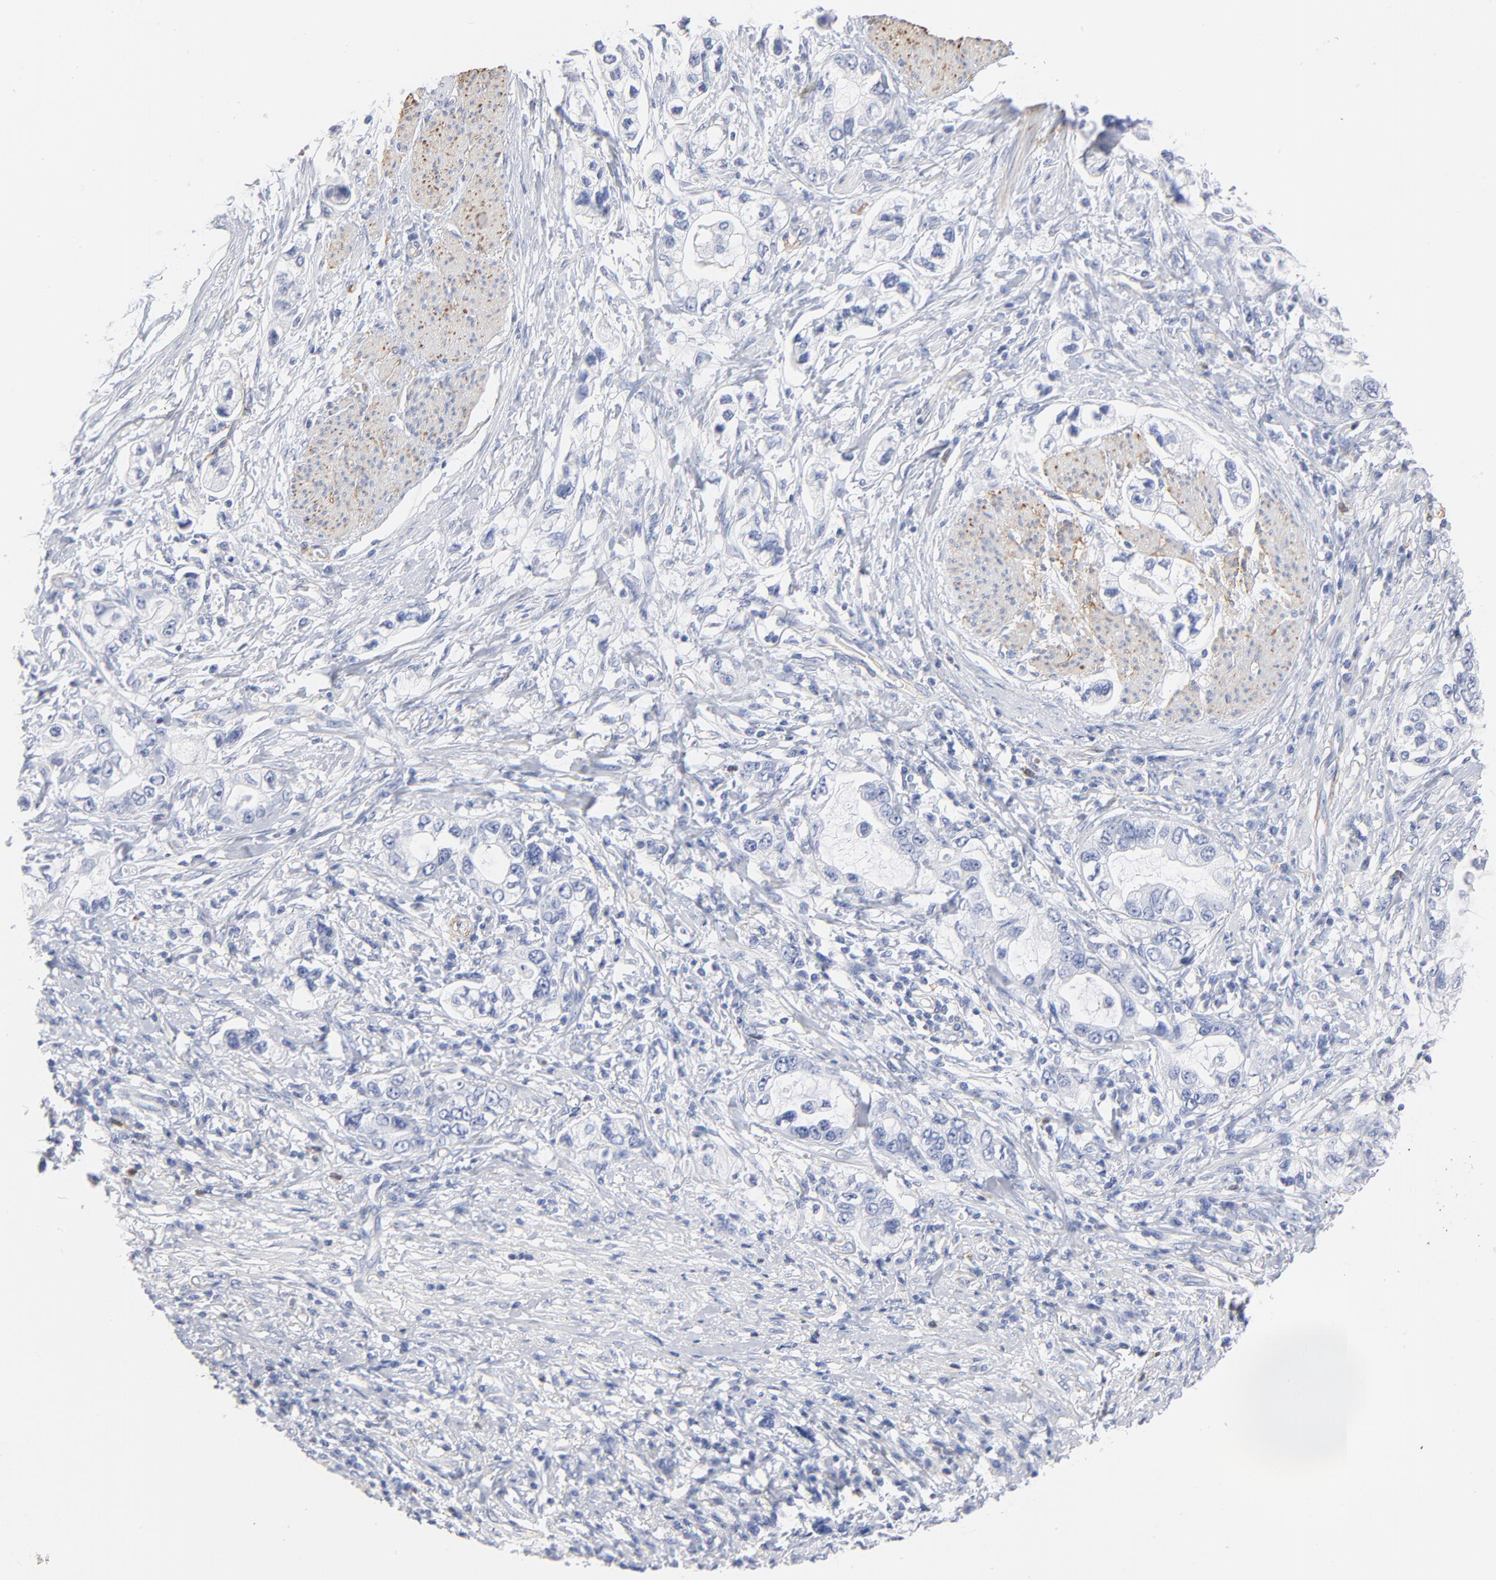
{"staining": {"intensity": "negative", "quantity": "none", "location": "none"}, "tissue": "stomach cancer", "cell_type": "Tumor cells", "image_type": "cancer", "snomed": [{"axis": "morphology", "description": "Adenocarcinoma, NOS"}, {"axis": "topography", "description": "Stomach, lower"}], "caption": "A photomicrograph of human stomach cancer is negative for staining in tumor cells.", "gene": "AGTR1", "patient": {"sex": "female", "age": 93}}